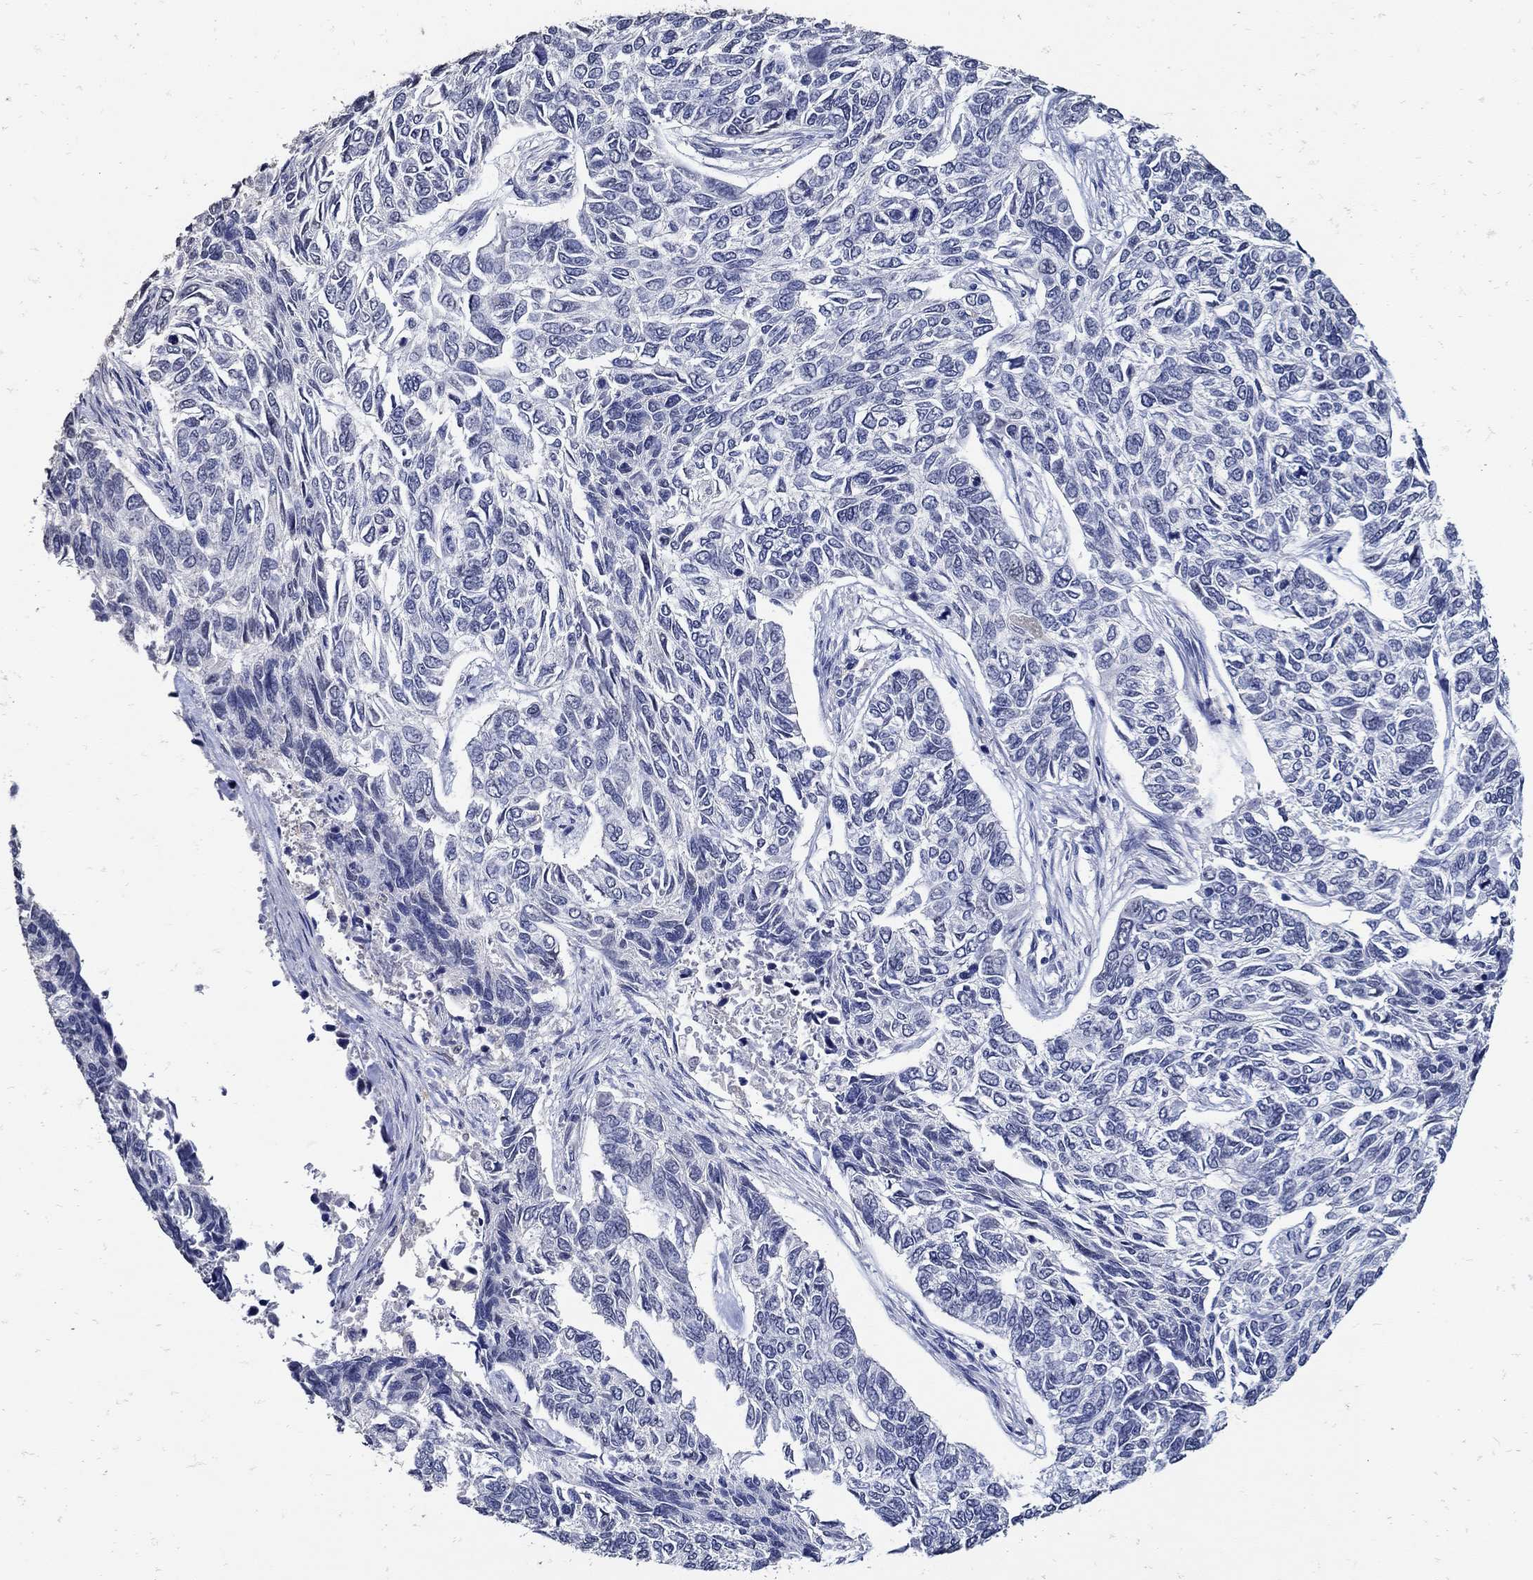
{"staining": {"intensity": "negative", "quantity": "none", "location": "none"}, "tissue": "skin cancer", "cell_type": "Tumor cells", "image_type": "cancer", "snomed": [{"axis": "morphology", "description": "Basal cell carcinoma"}, {"axis": "topography", "description": "Skin"}], "caption": "Histopathology image shows no protein positivity in tumor cells of skin cancer (basal cell carcinoma) tissue.", "gene": "KCNN3", "patient": {"sex": "female", "age": 65}}